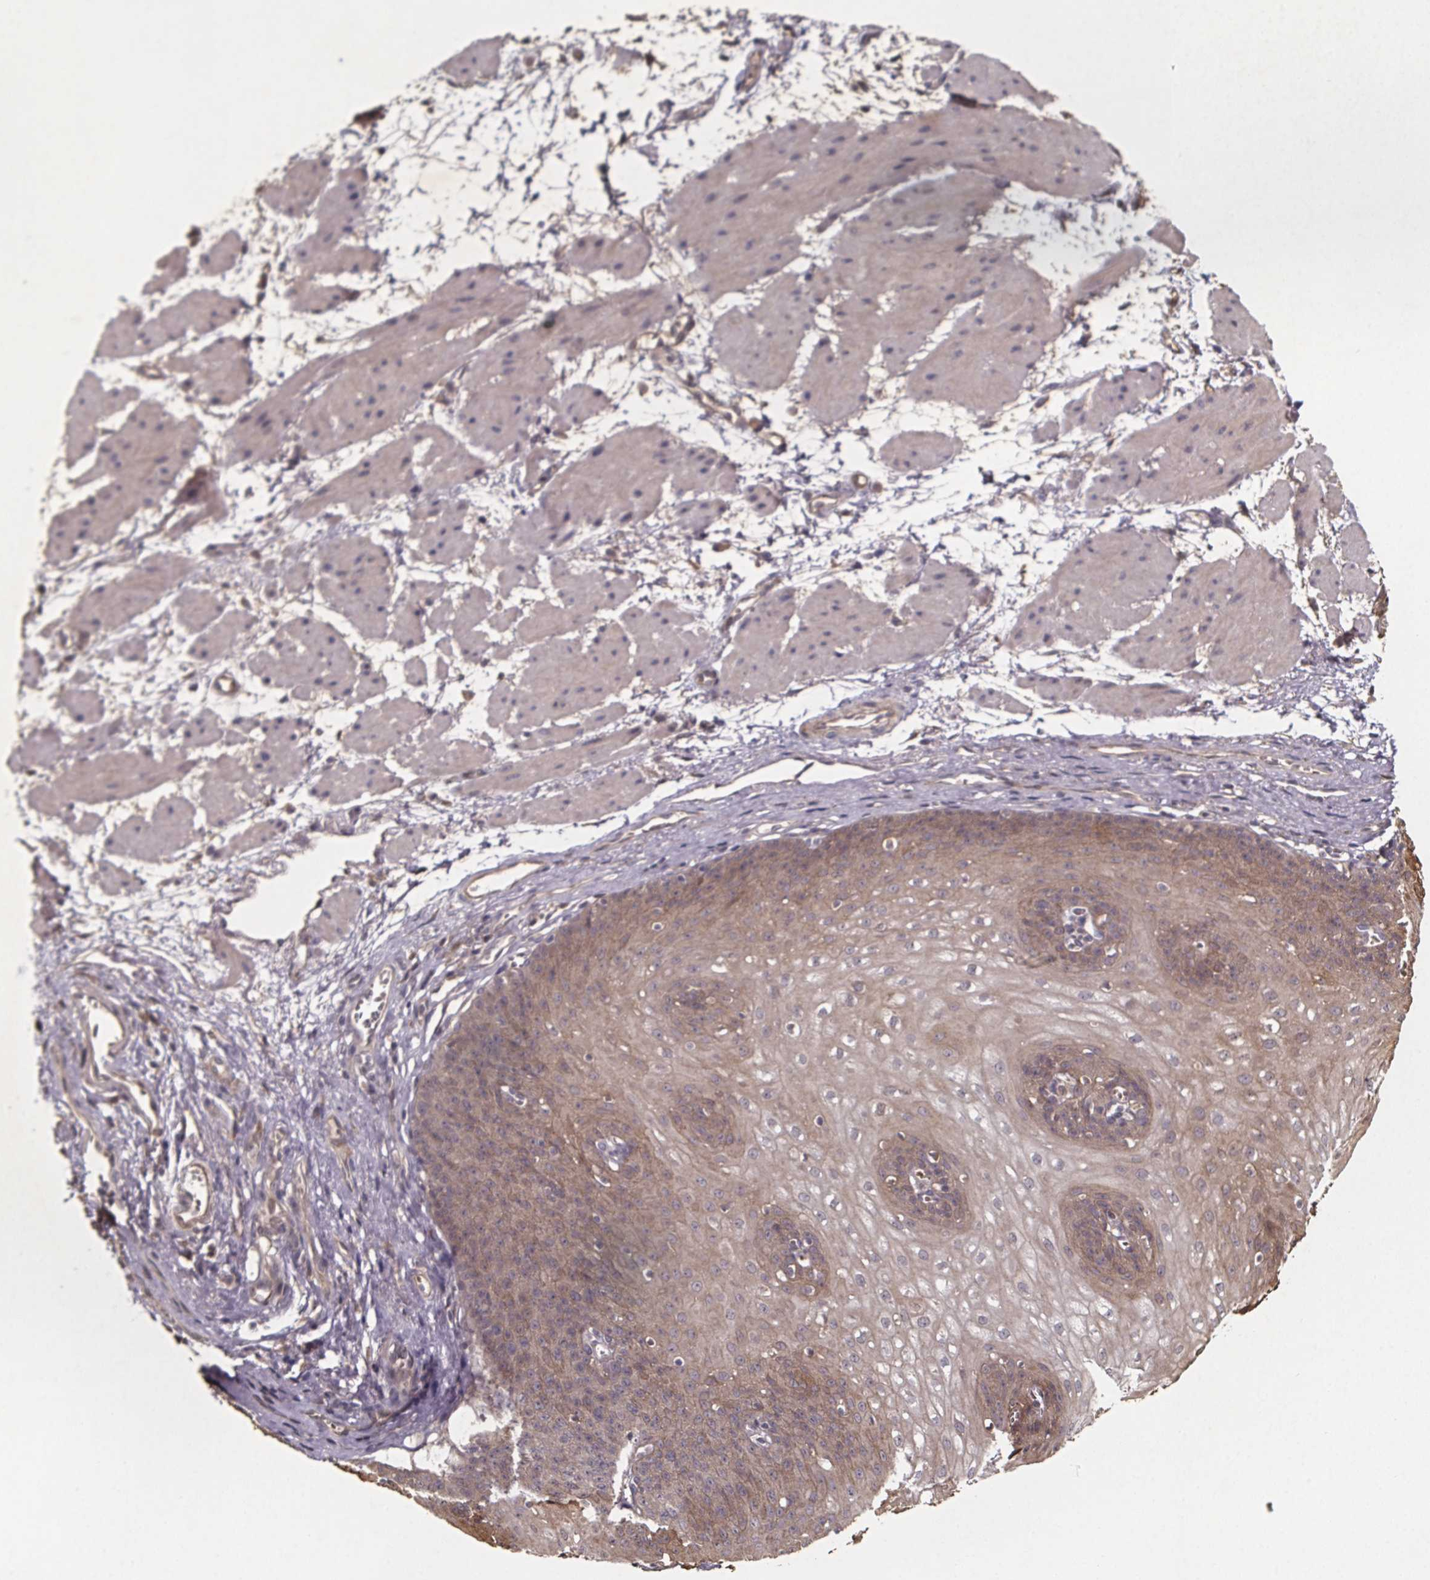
{"staining": {"intensity": "weak", "quantity": "25%-75%", "location": "cytoplasmic/membranous"}, "tissue": "esophagus", "cell_type": "Squamous epithelial cells", "image_type": "normal", "snomed": [{"axis": "morphology", "description": "Normal tissue, NOS"}, {"axis": "topography", "description": "Esophagus"}], "caption": "A micrograph showing weak cytoplasmic/membranous positivity in approximately 25%-75% of squamous epithelial cells in benign esophagus, as visualized by brown immunohistochemical staining.", "gene": "ZNF879", "patient": {"sex": "male", "age": 71}}